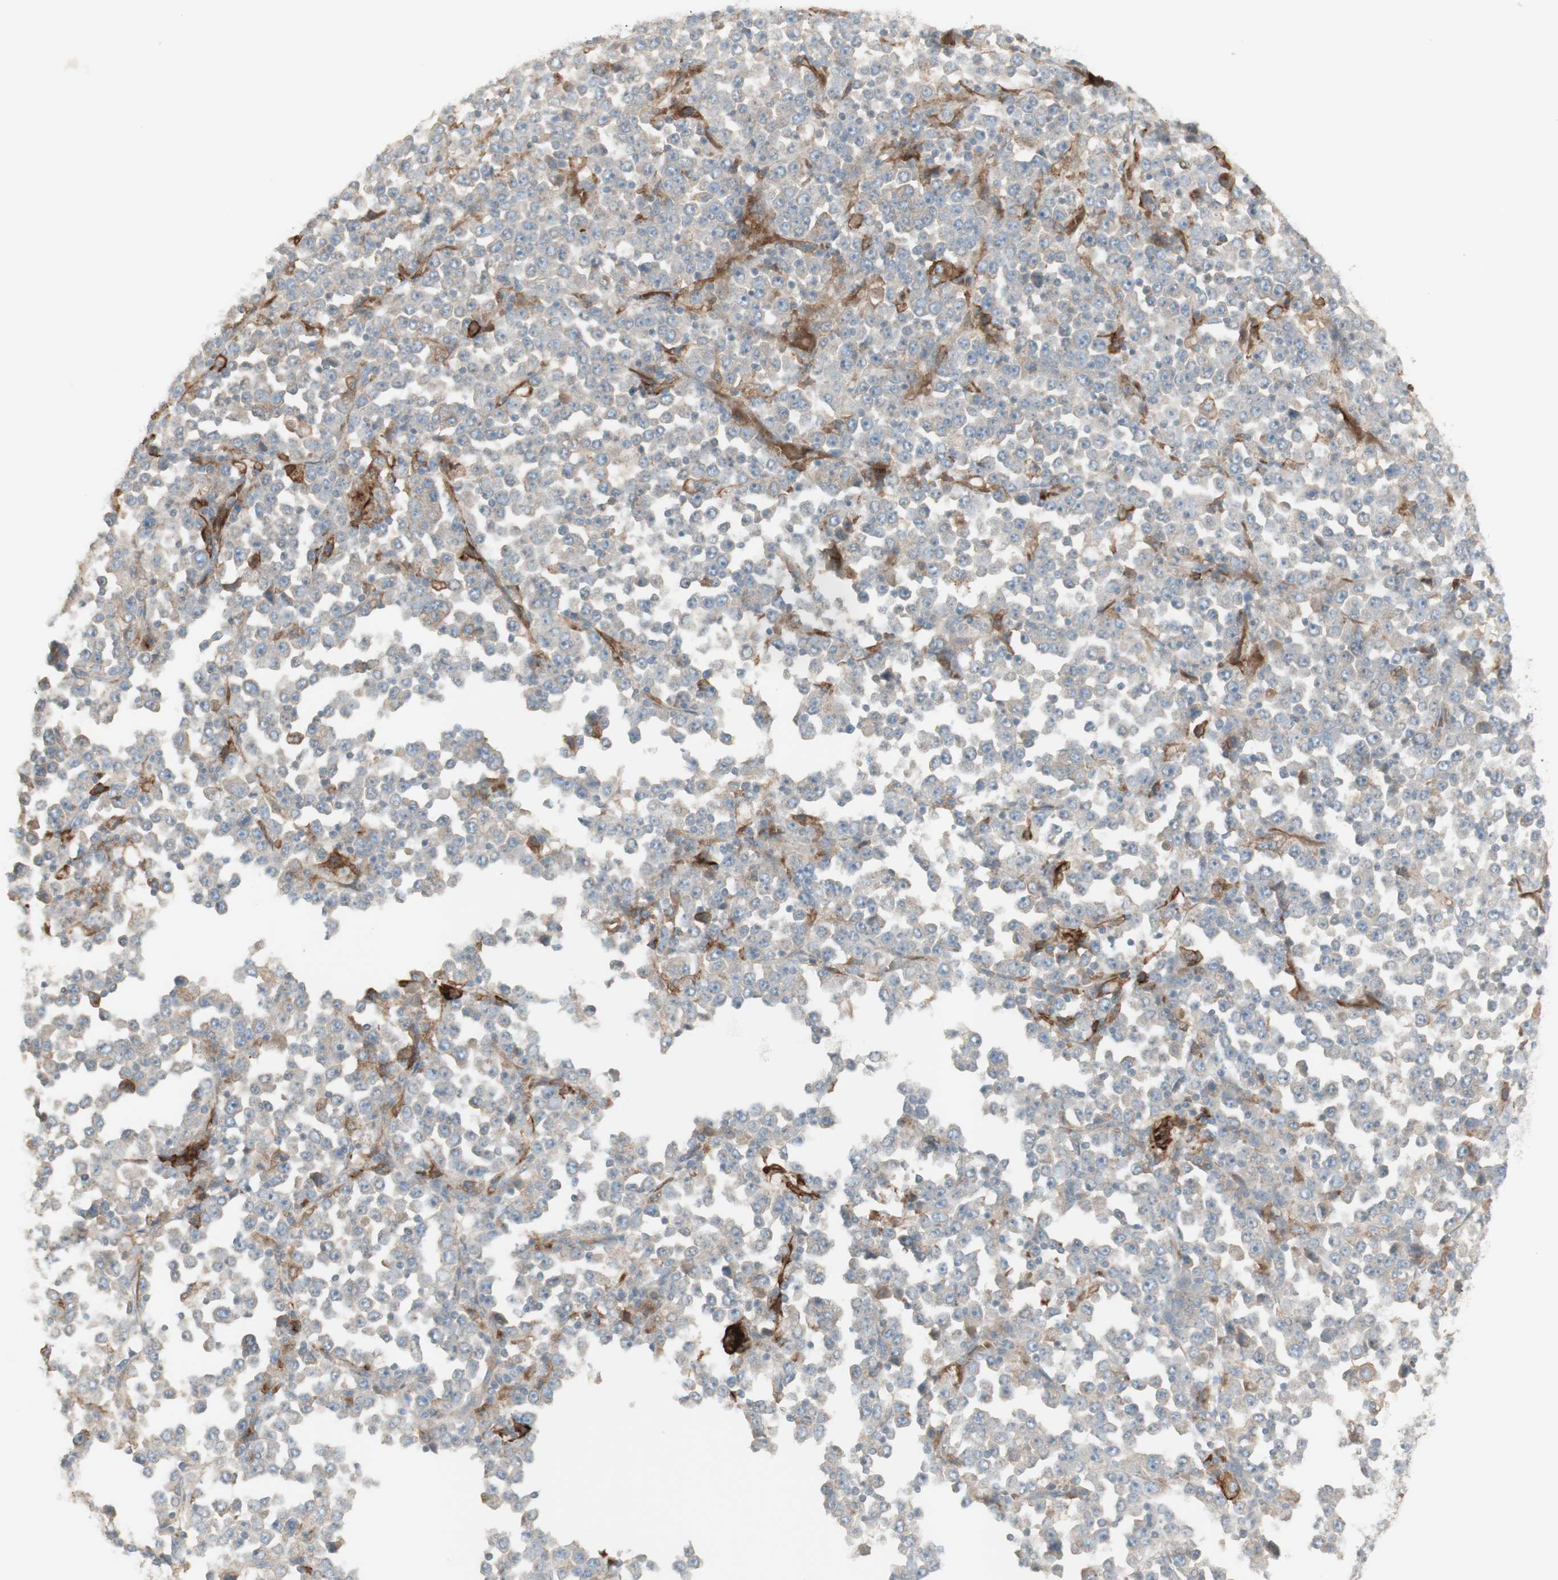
{"staining": {"intensity": "negative", "quantity": "none", "location": "none"}, "tissue": "stomach cancer", "cell_type": "Tumor cells", "image_type": "cancer", "snomed": [{"axis": "morphology", "description": "Normal tissue, NOS"}, {"axis": "morphology", "description": "Adenocarcinoma, NOS"}, {"axis": "topography", "description": "Stomach, upper"}, {"axis": "topography", "description": "Stomach"}], "caption": "Human adenocarcinoma (stomach) stained for a protein using IHC demonstrates no staining in tumor cells.", "gene": "PTGER4", "patient": {"sex": "male", "age": 59}}